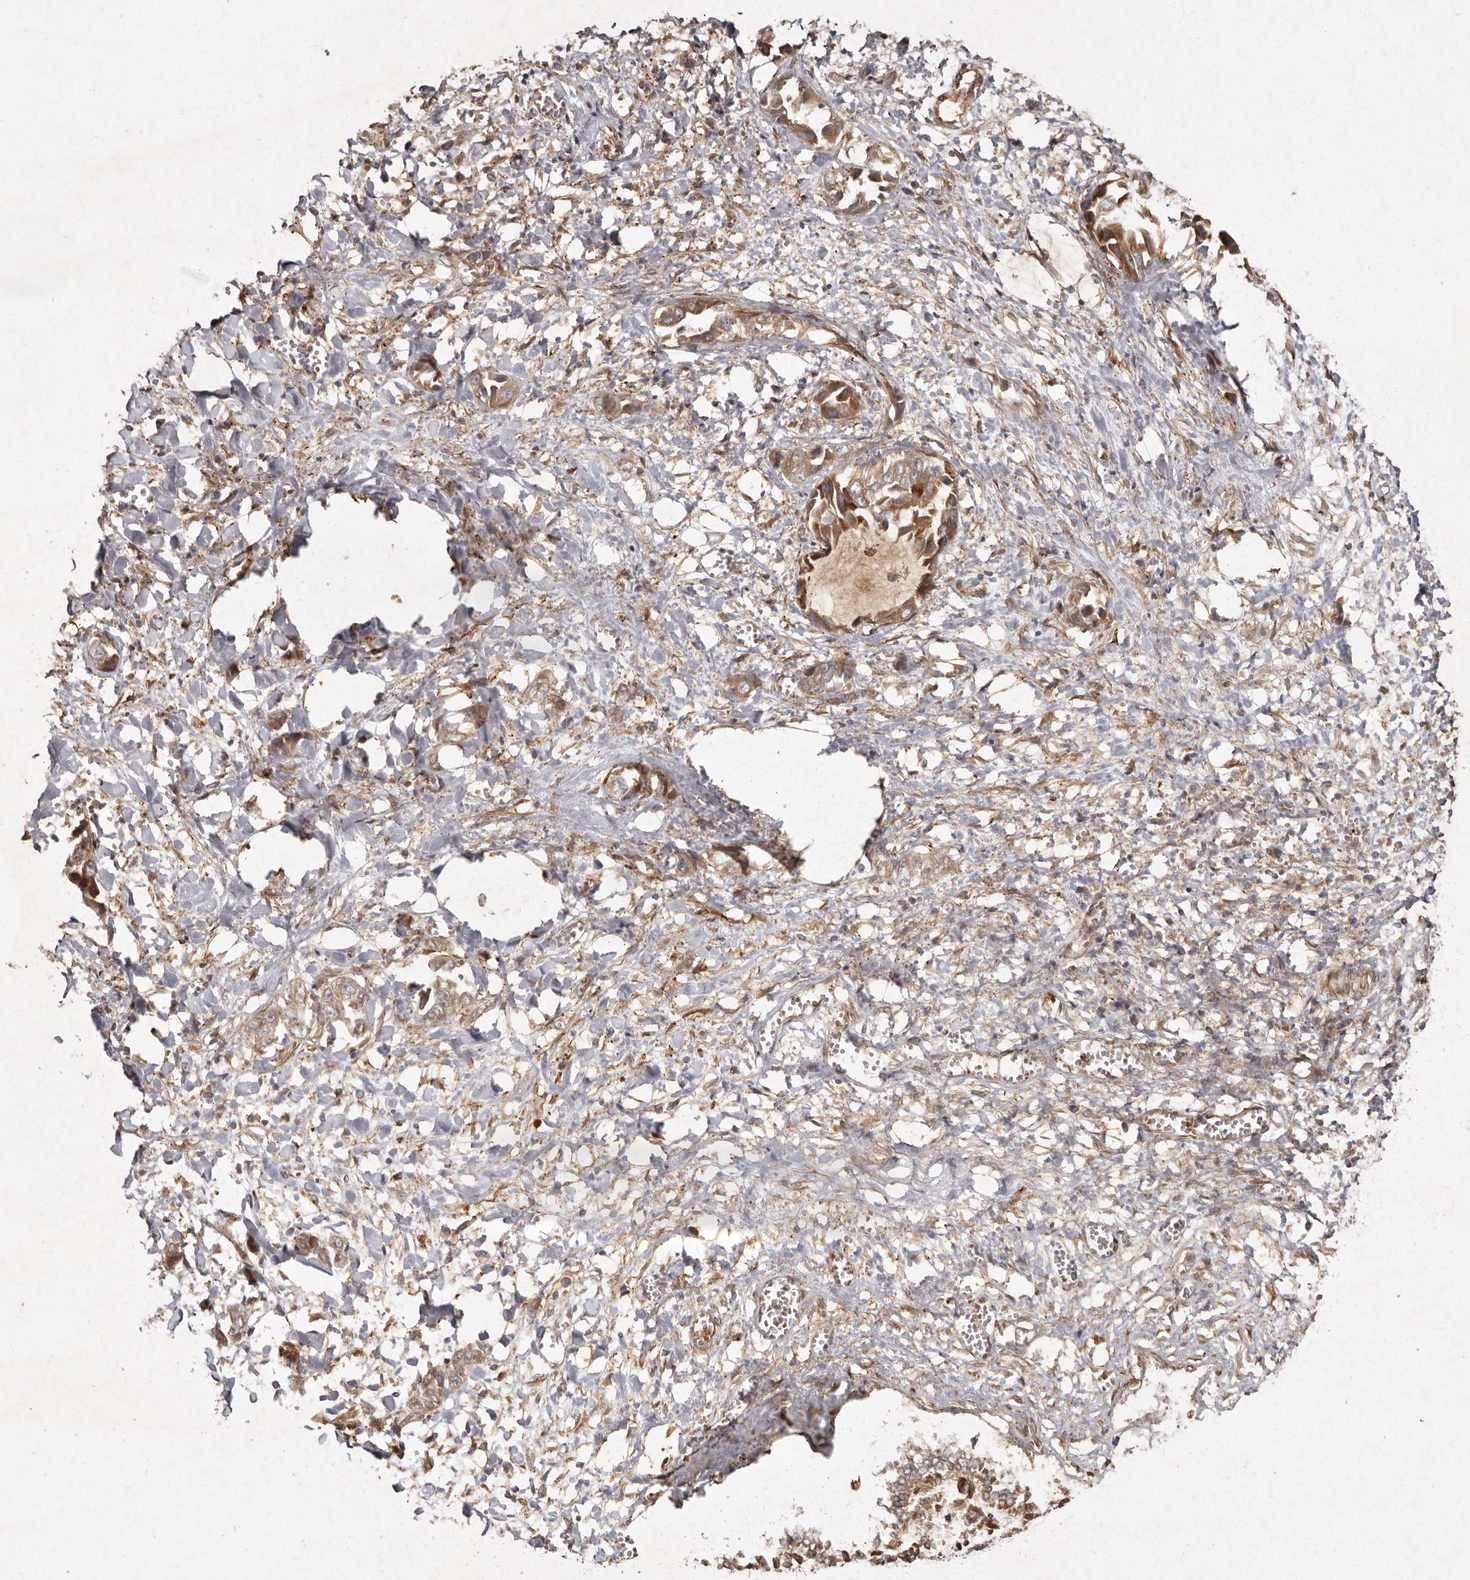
{"staining": {"intensity": "moderate", "quantity": ">75%", "location": "cytoplasmic/membranous"}, "tissue": "liver cancer", "cell_type": "Tumor cells", "image_type": "cancer", "snomed": [{"axis": "morphology", "description": "Cholangiocarcinoma"}, {"axis": "topography", "description": "Liver"}], "caption": "Cholangiocarcinoma (liver) stained with a brown dye shows moderate cytoplasmic/membranous positive positivity in about >75% of tumor cells.", "gene": "SEMA3A", "patient": {"sex": "female", "age": 52}}